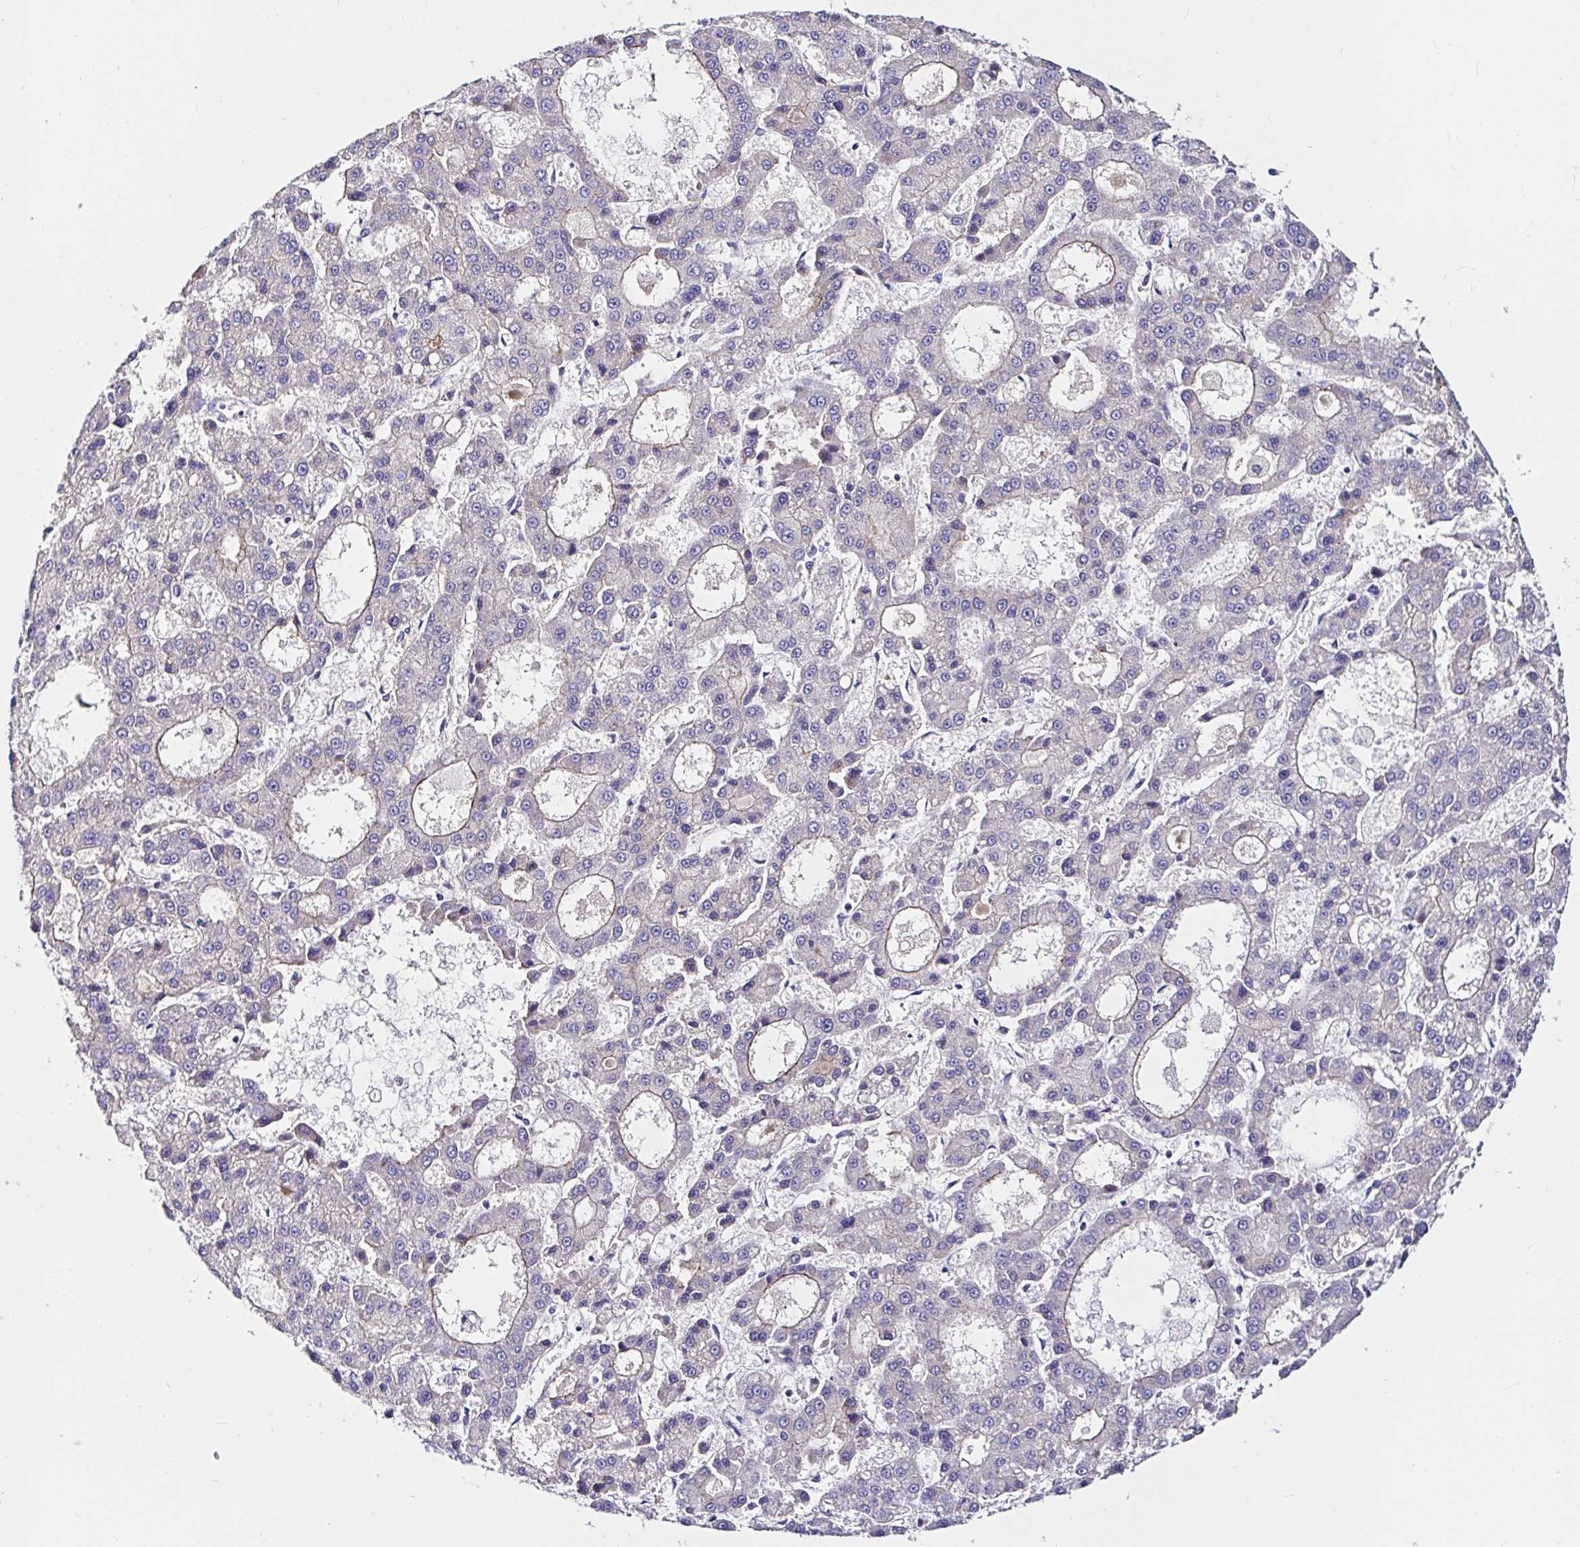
{"staining": {"intensity": "negative", "quantity": "none", "location": "none"}, "tissue": "liver cancer", "cell_type": "Tumor cells", "image_type": "cancer", "snomed": [{"axis": "morphology", "description": "Carcinoma, Hepatocellular, NOS"}, {"axis": "topography", "description": "Liver"}], "caption": "Liver cancer was stained to show a protein in brown. There is no significant staining in tumor cells.", "gene": "VSIG2", "patient": {"sex": "male", "age": 70}}